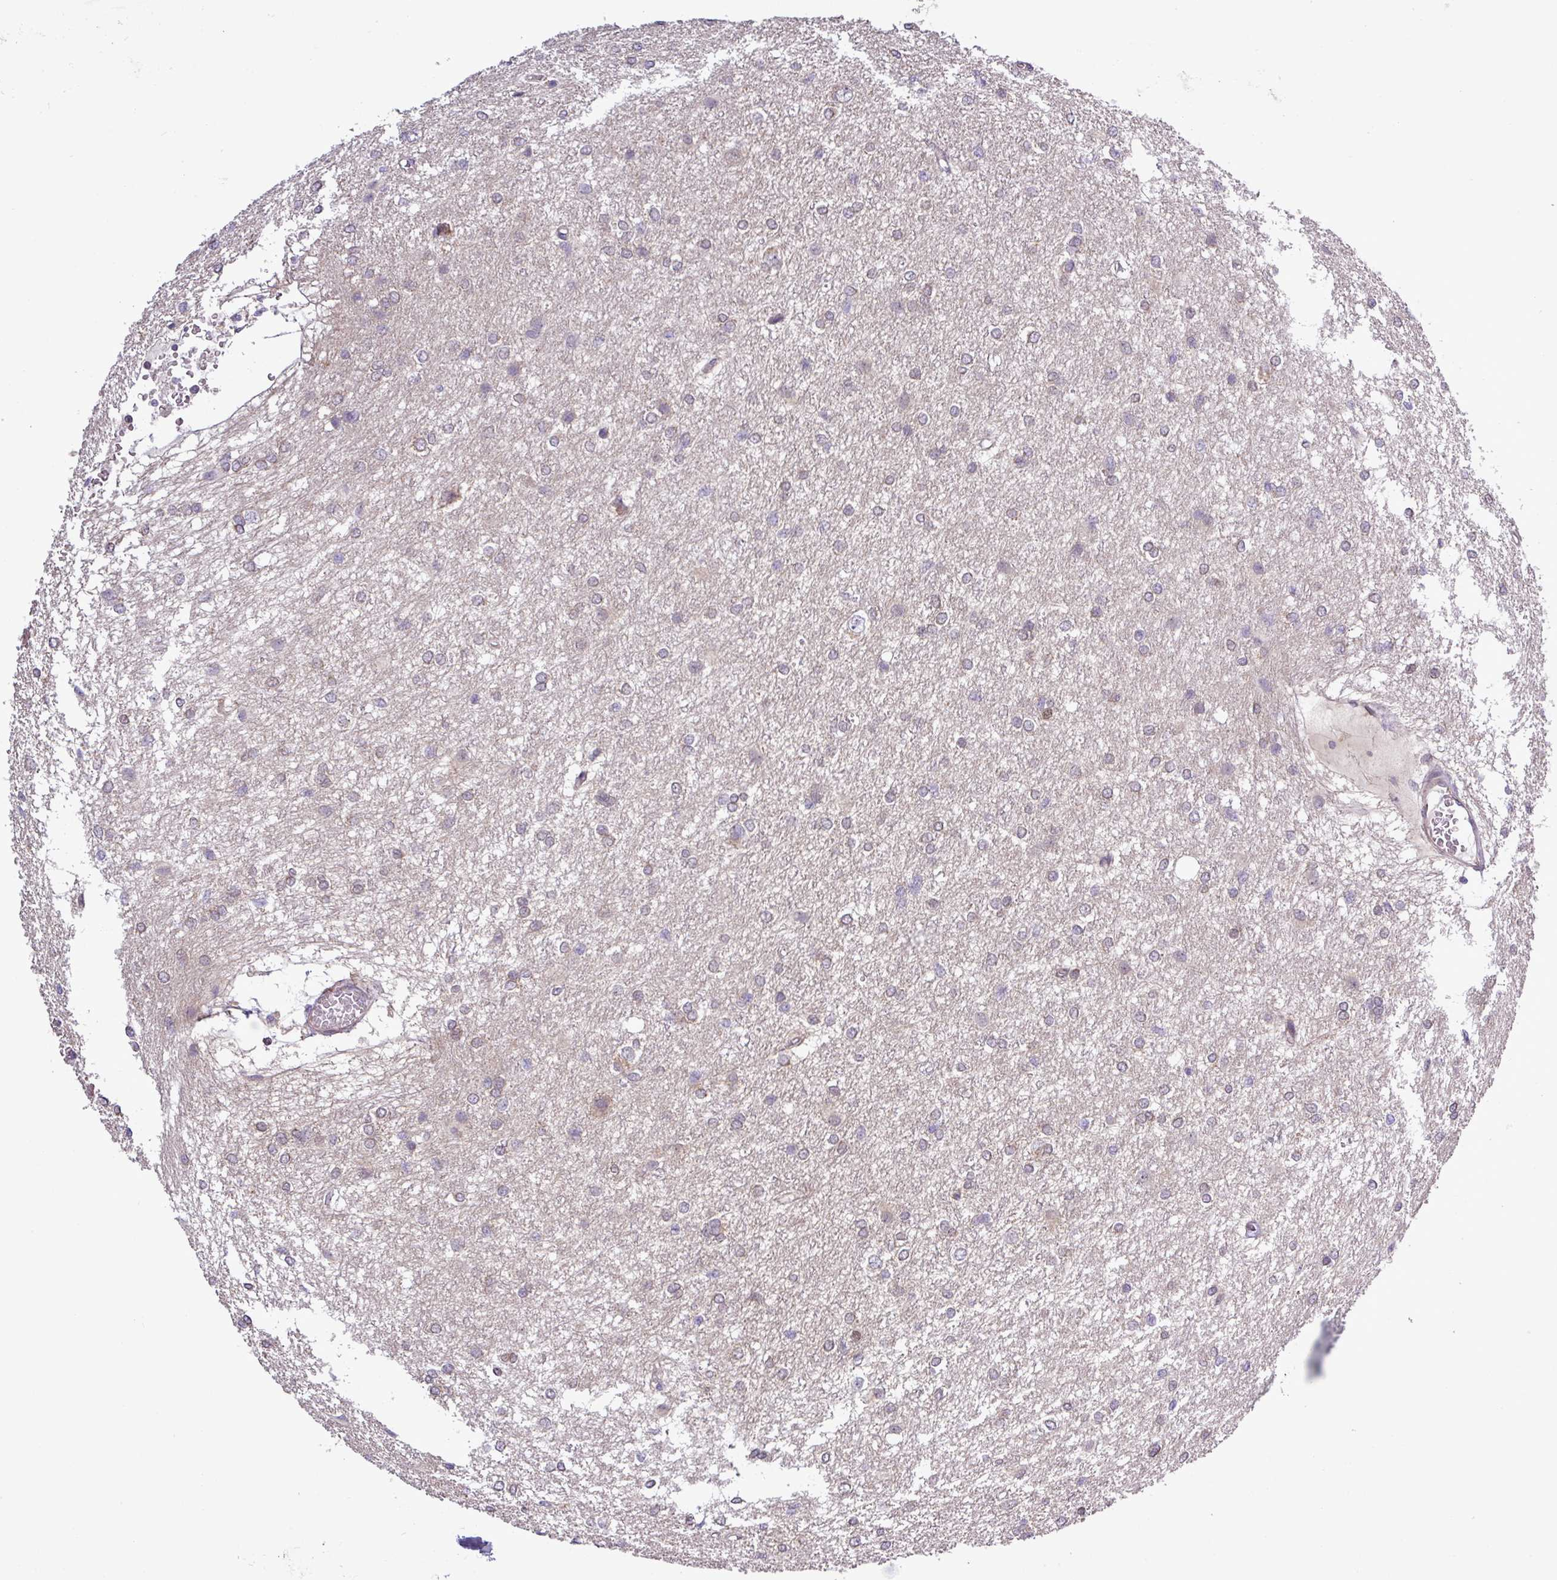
{"staining": {"intensity": "weak", "quantity": "25%-75%", "location": "cytoplasmic/membranous,nuclear"}, "tissue": "glioma", "cell_type": "Tumor cells", "image_type": "cancer", "snomed": [{"axis": "morphology", "description": "Glioma, malignant, High grade"}, {"axis": "topography", "description": "Brain"}], "caption": "DAB immunohistochemical staining of malignant glioma (high-grade) exhibits weak cytoplasmic/membranous and nuclear protein expression in approximately 25%-75% of tumor cells.", "gene": "CARHSP1", "patient": {"sex": "female", "age": 50}}